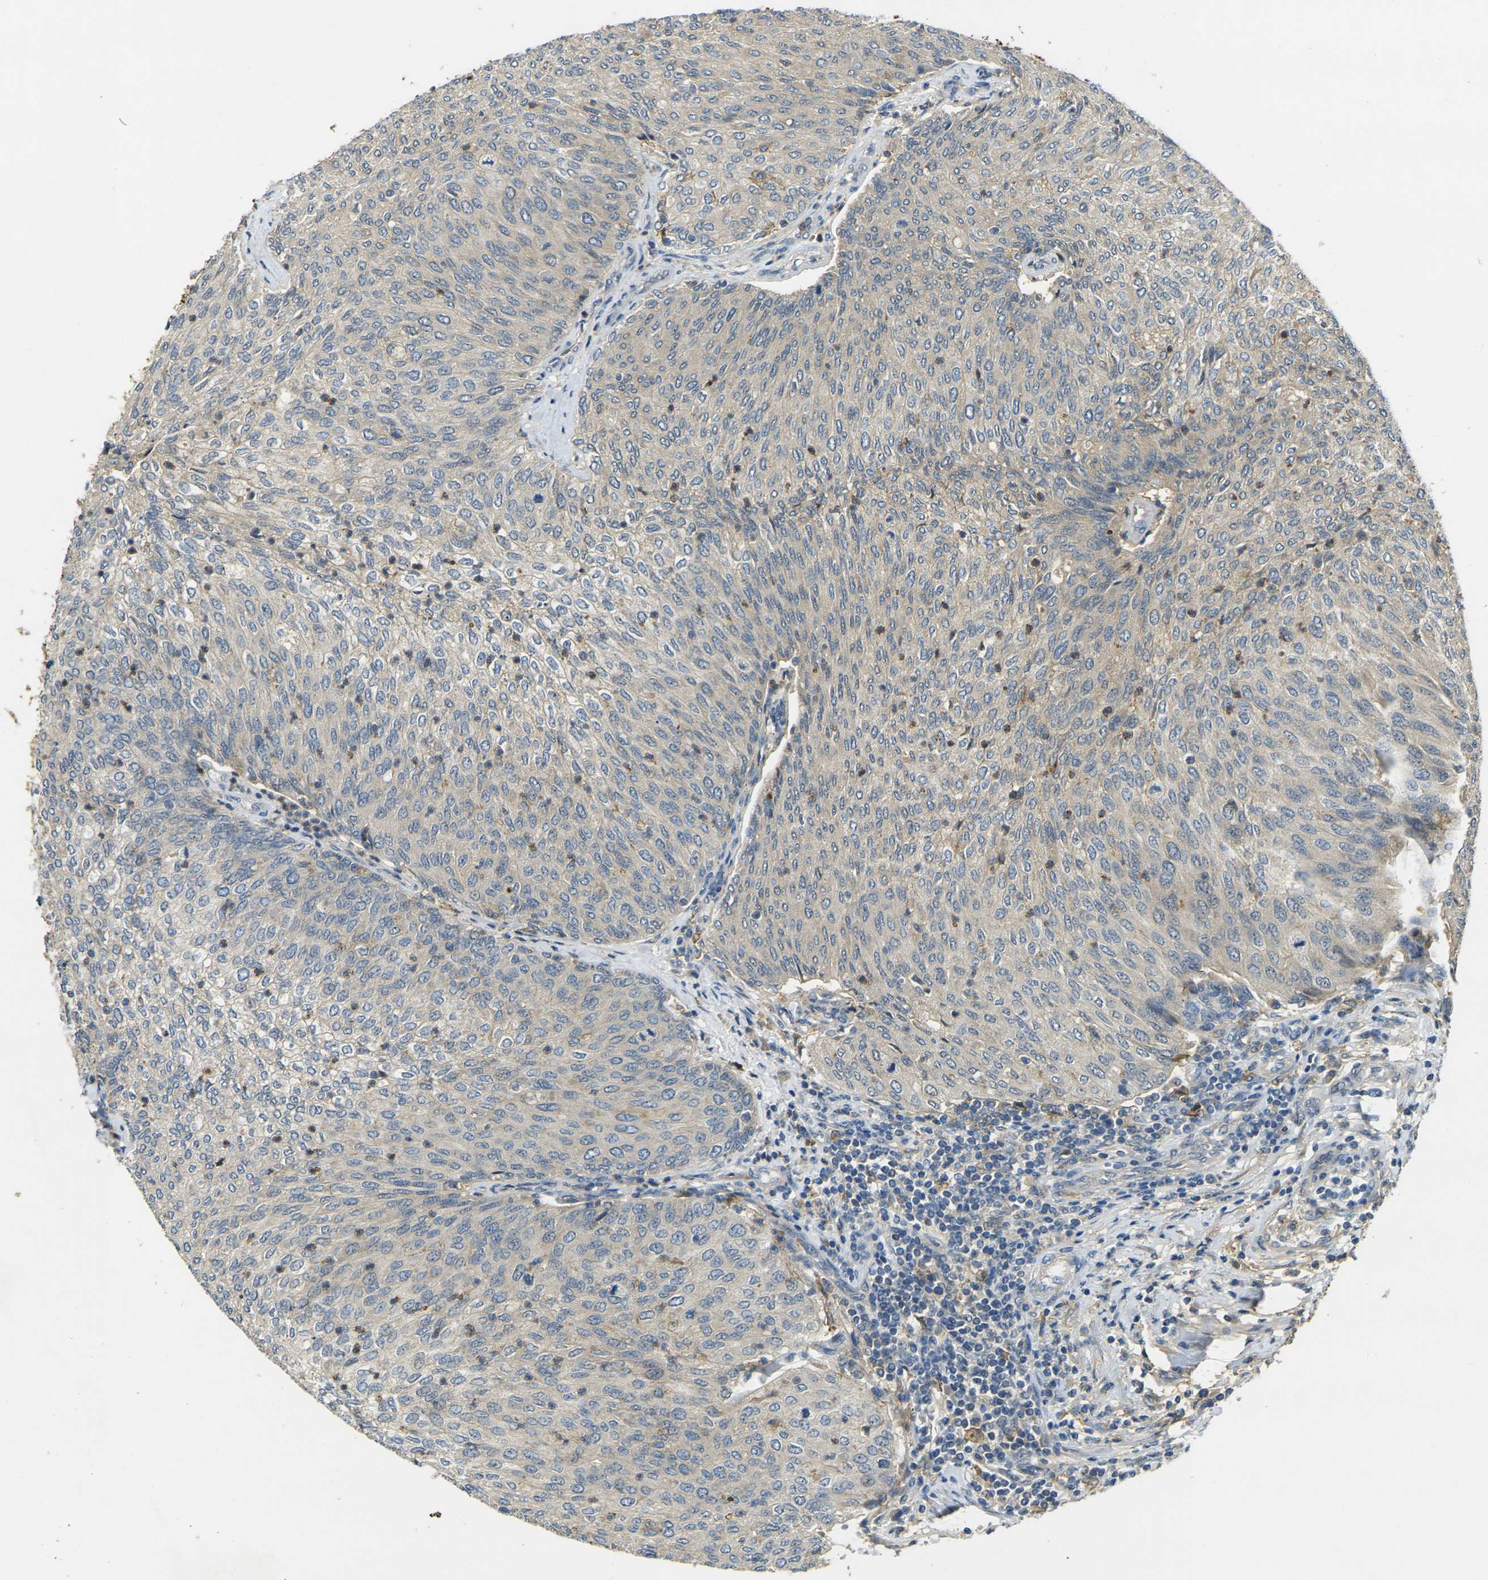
{"staining": {"intensity": "weak", "quantity": "<25%", "location": "cytoplasmic/membranous"}, "tissue": "urothelial cancer", "cell_type": "Tumor cells", "image_type": "cancer", "snomed": [{"axis": "morphology", "description": "Urothelial carcinoma, Low grade"}, {"axis": "topography", "description": "Urinary bladder"}], "caption": "Urothelial cancer was stained to show a protein in brown. There is no significant staining in tumor cells.", "gene": "PIGL", "patient": {"sex": "female", "age": 79}}